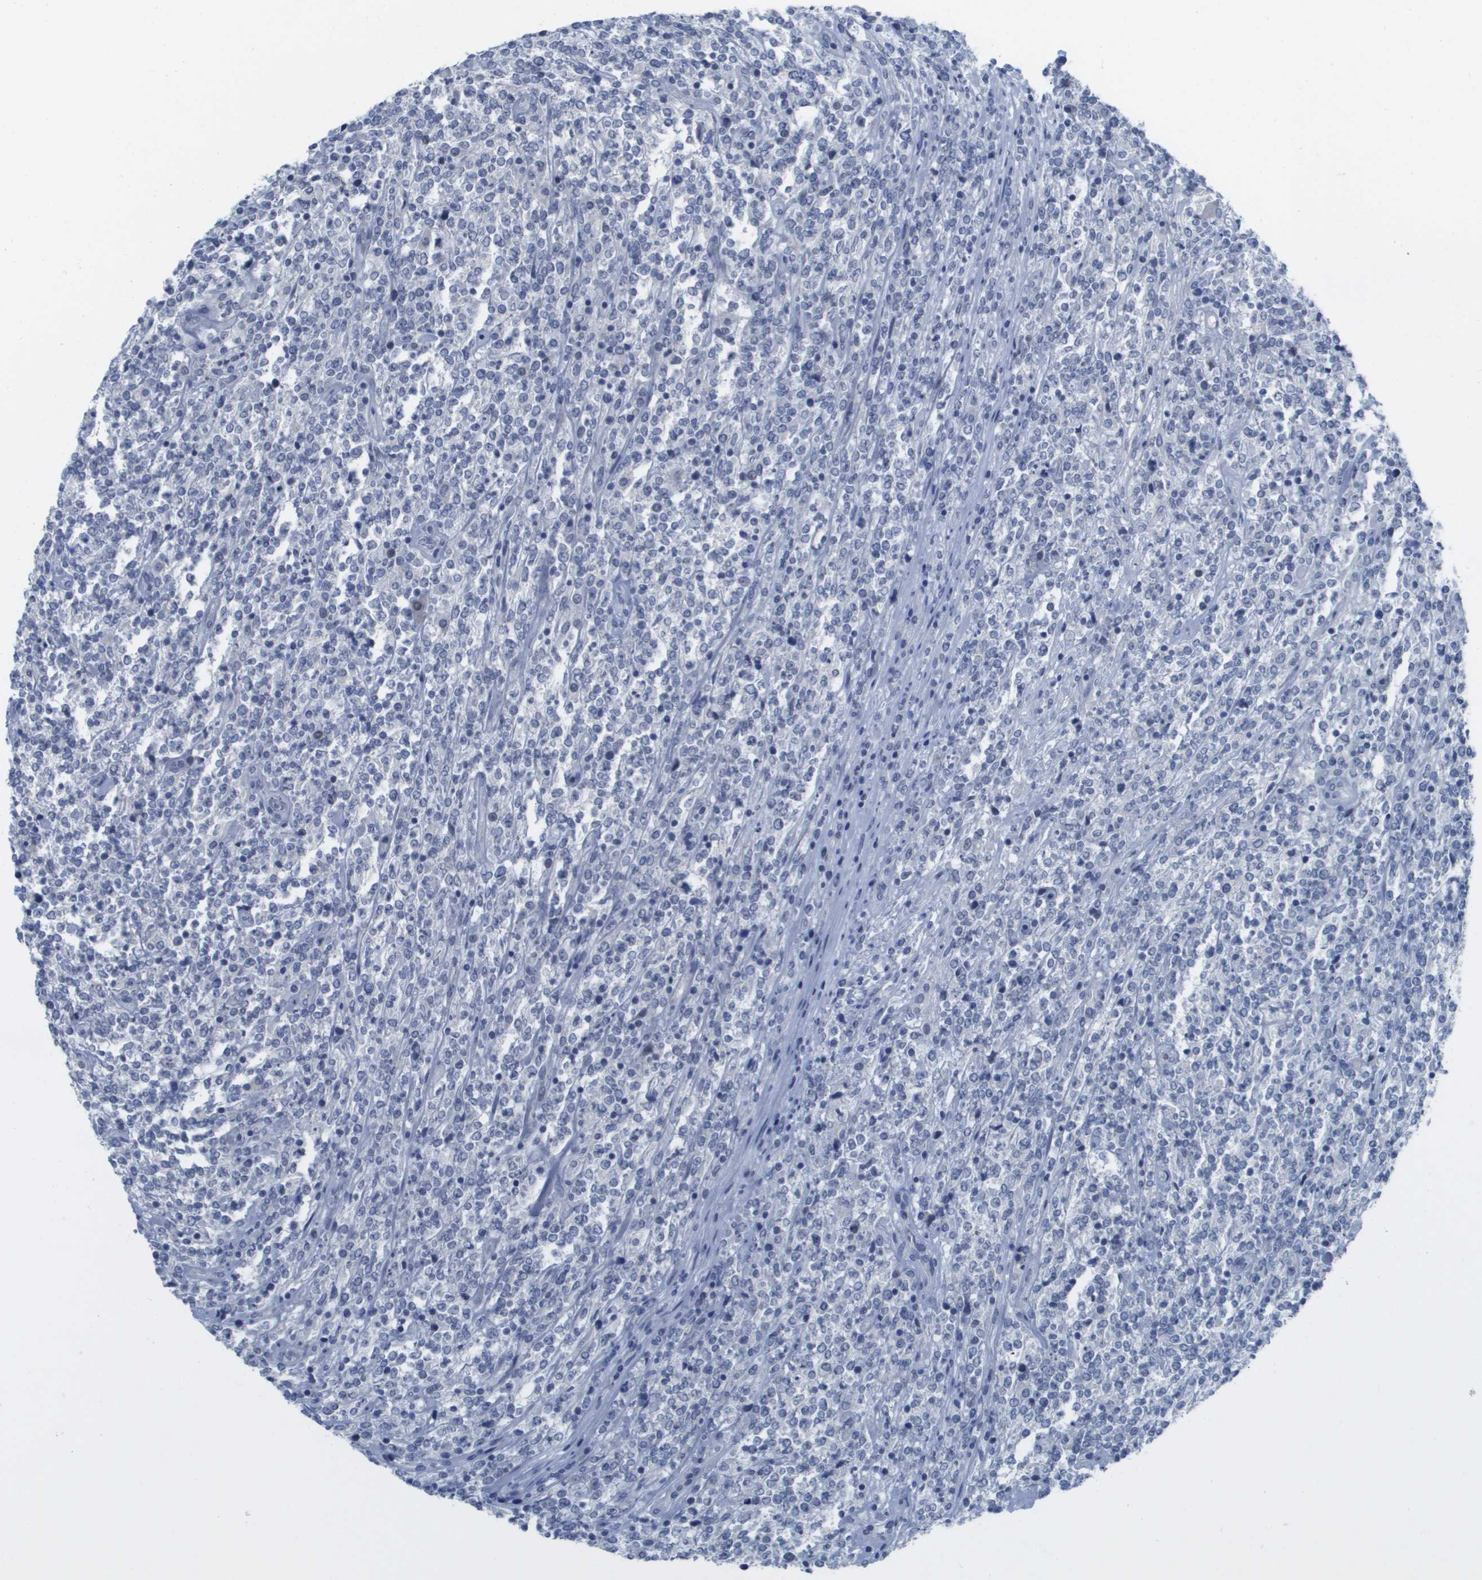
{"staining": {"intensity": "negative", "quantity": "none", "location": "none"}, "tissue": "lymphoma", "cell_type": "Tumor cells", "image_type": "cancer", "snomed": [{"axis": "morphology", "description": "Malignant lymphoma, non-Hodgkin's type, High grade"}, {"axis": "topography", "description": "Soft tissue"}], "caption": "Immunohistochemistry photomicrograph of neoplastic tissue: malignant lymphoma, non-Hodgkin's type (high-grade) stained with DAB shows no significant protein expression in tumor cells. (IHC, brightfield microscopy, high magnification).", "gene": "PDE4A", "patient": {"sex": "male", "age": 18}}